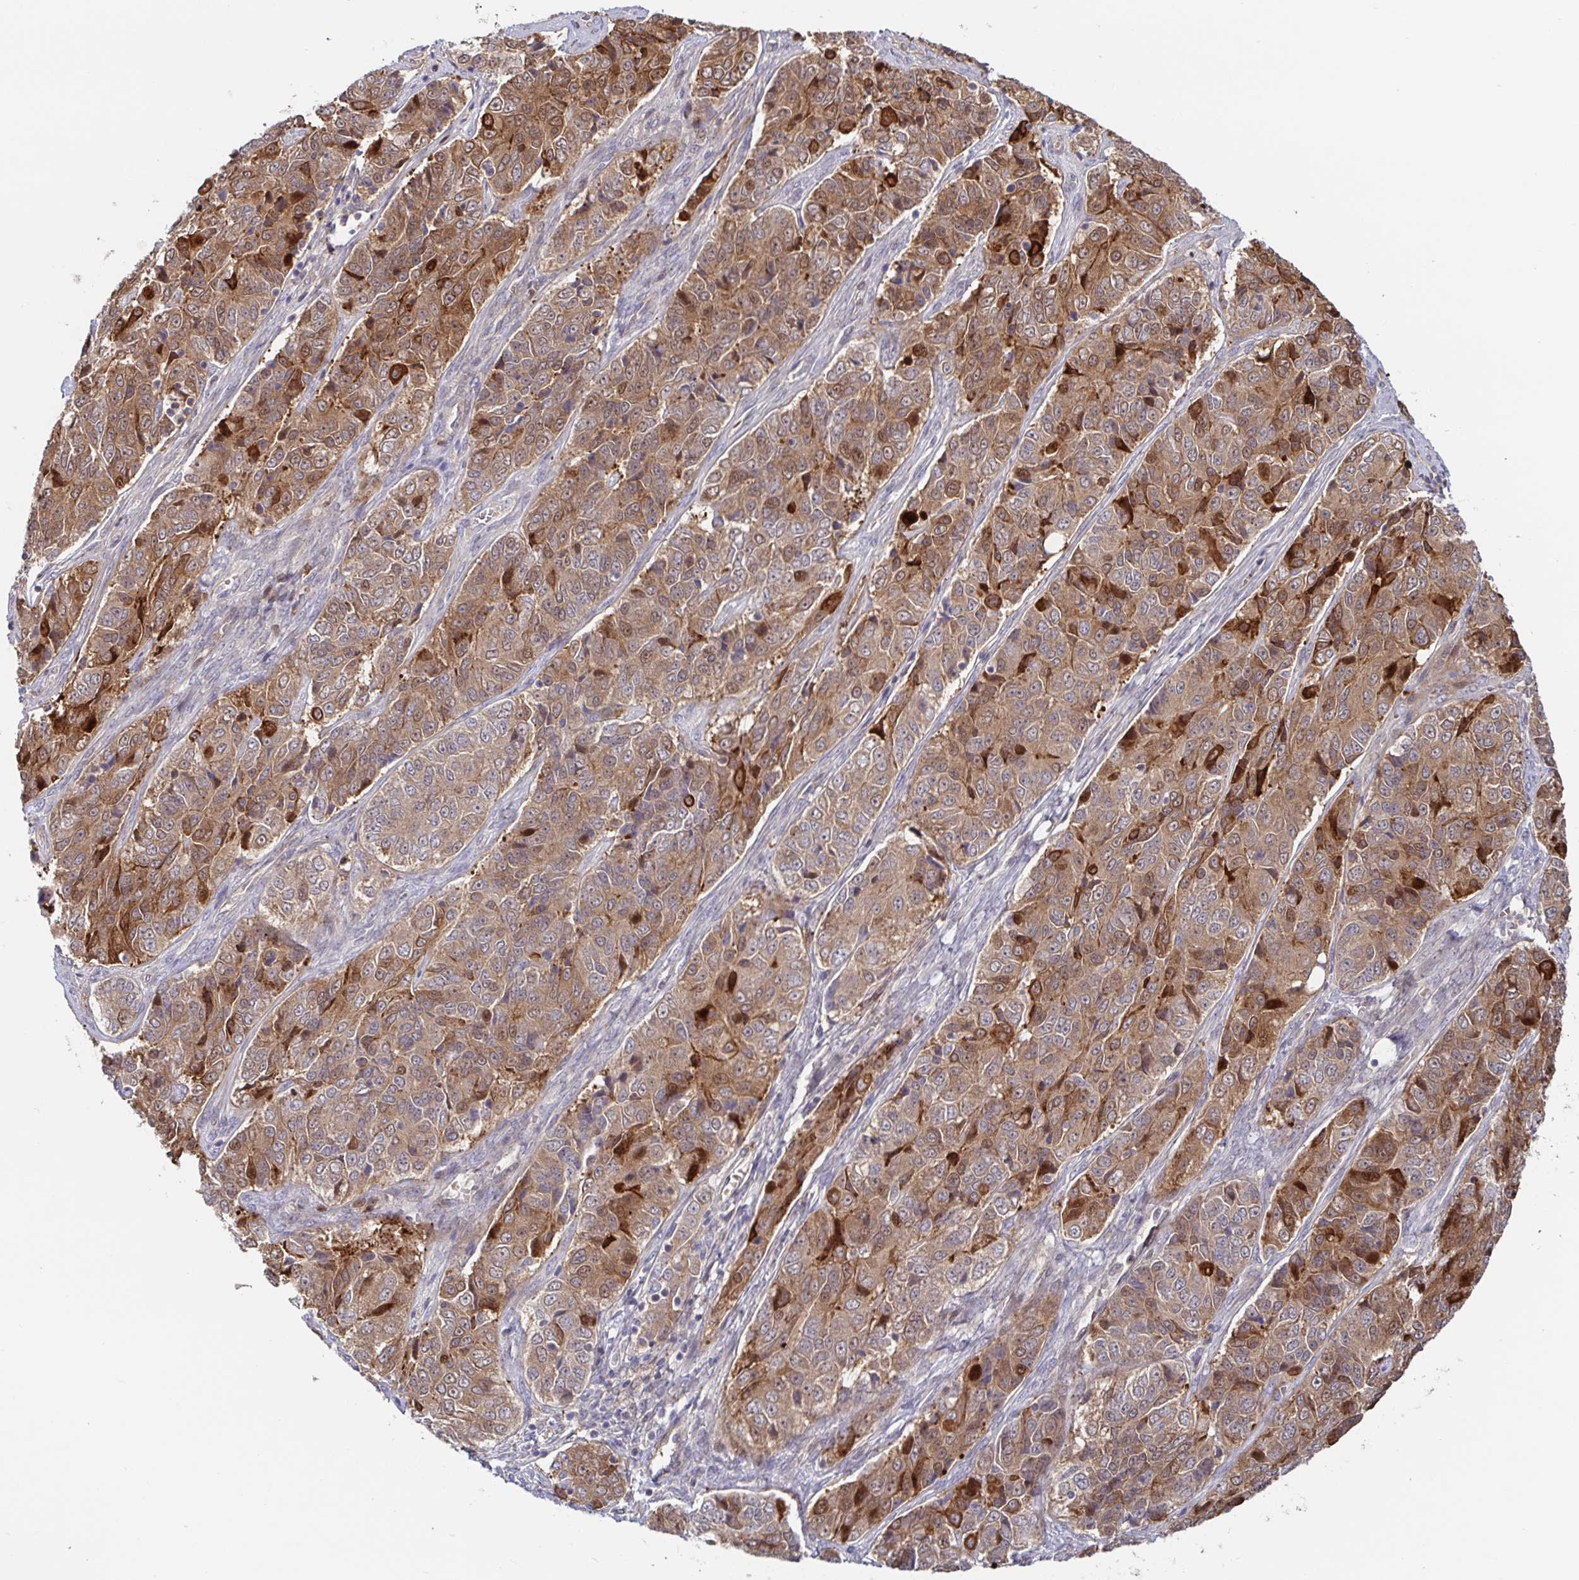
{"staining": {"intensity": "moderate", "quantity": ">75%", "location": "cytoplasmic/membranous"}, "tissue": "ovarian cancer", "cell_type": "Tumor cells", "image_type": "cancer", "snomed": [{"axis": "morphology", "description": "Carcinoma, endometroid"}, {"axis": "topography", "description": "Ovary"}], "caption": "This is an image of immunohistochemistry (IHC) staining of ovarian cancer (endometroid carcinoma), which shows moderate expression in the cytoplasmic/membranous of tumor cells.", "gene": "AACS", "patient": {"sex": "female", "age": 51}}